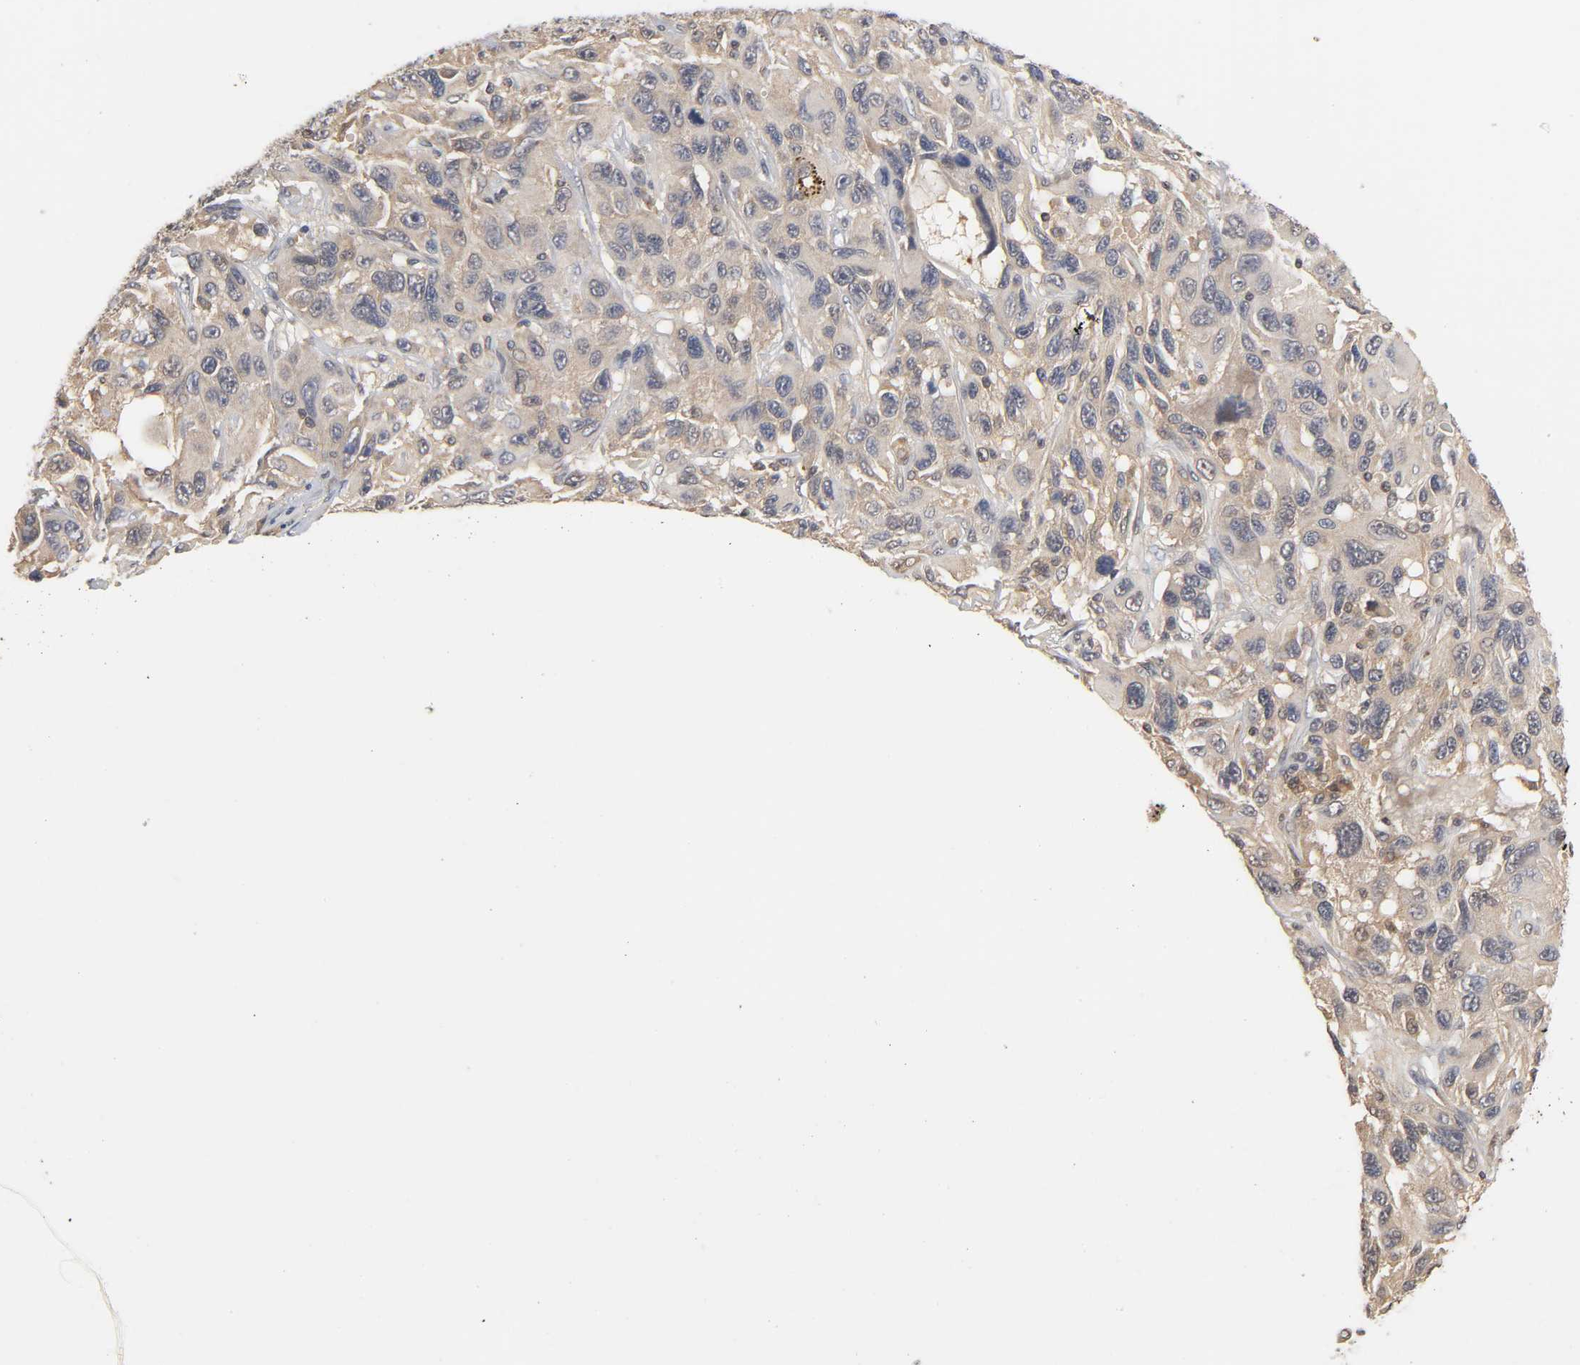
{"staining": {"intensity": "weak", "quantity": ">75%", "location": "cytoplasmic/membranous"}, "tissue": "melanoma", "cell_type": "Tumor cells", "image_type": "cancer", "snomed": [{"axis": "morphology", "description": "Malignant melanoma, NOS"}, {"axis": "topography", "description": "Skin"}], "caption": "A brown stain shows weak cytoplasmic/membranous expression of a protein in human malignant melanoma tumor cells.", "gene": "PDE5A", "patient": {"sex": "male", "age": 53}}